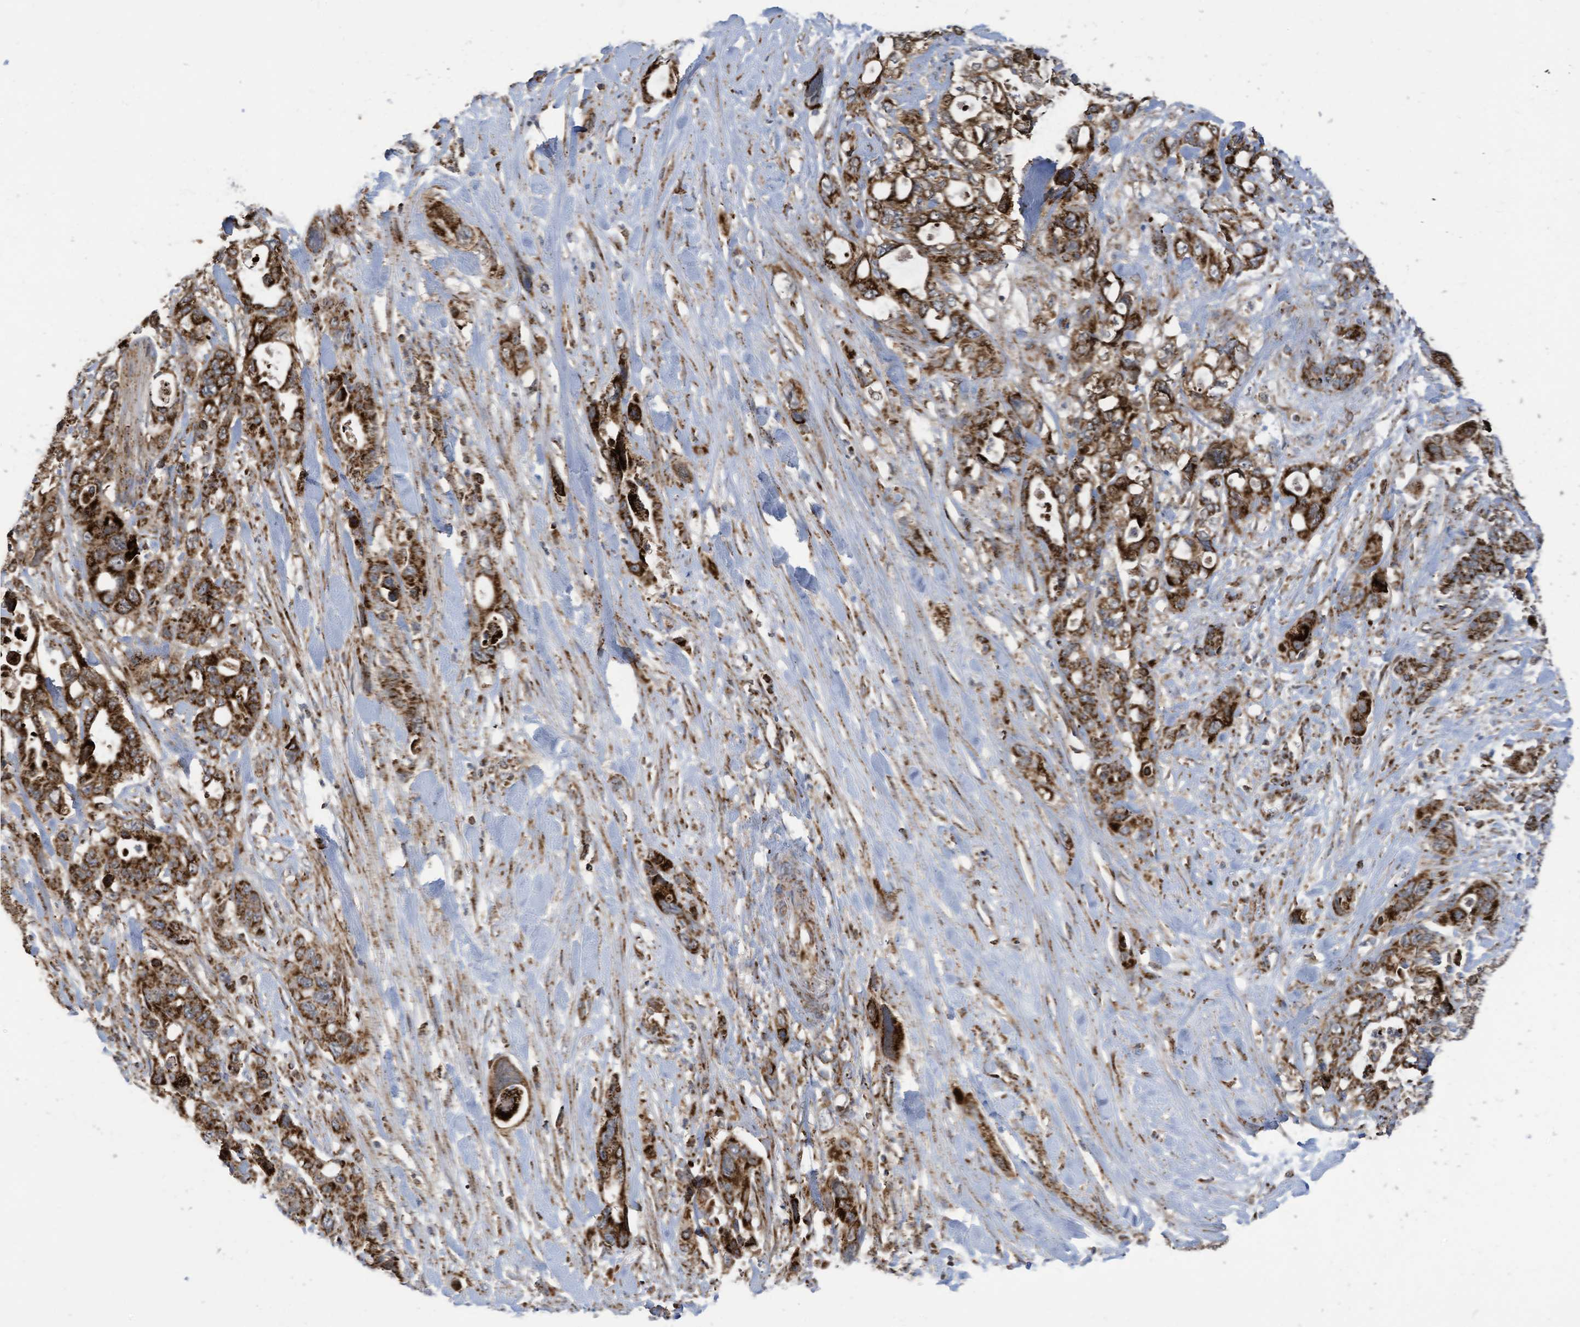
{"staining": {"intensity": "strong", "quantity": ">75%", "location": "cytoplasmic/membranous"}, "tissue": "pancreatic cancer", "cell_type": "Tumor cells", "image_type": "cancer", "snomed": [{"axis": "morphology", "description": "Adenocarcinoma, NOS"}, {"axis": "topography", "description": "Pancreas"}], "caption": "Immunohistochemical staining of human pancreatic cancer exhibits high levels of strong cytoplasmic/membranous staining in approximately >75% of tumor cells.", "gene": "COX10", "patient": {"sex": "male", "age": 46}}